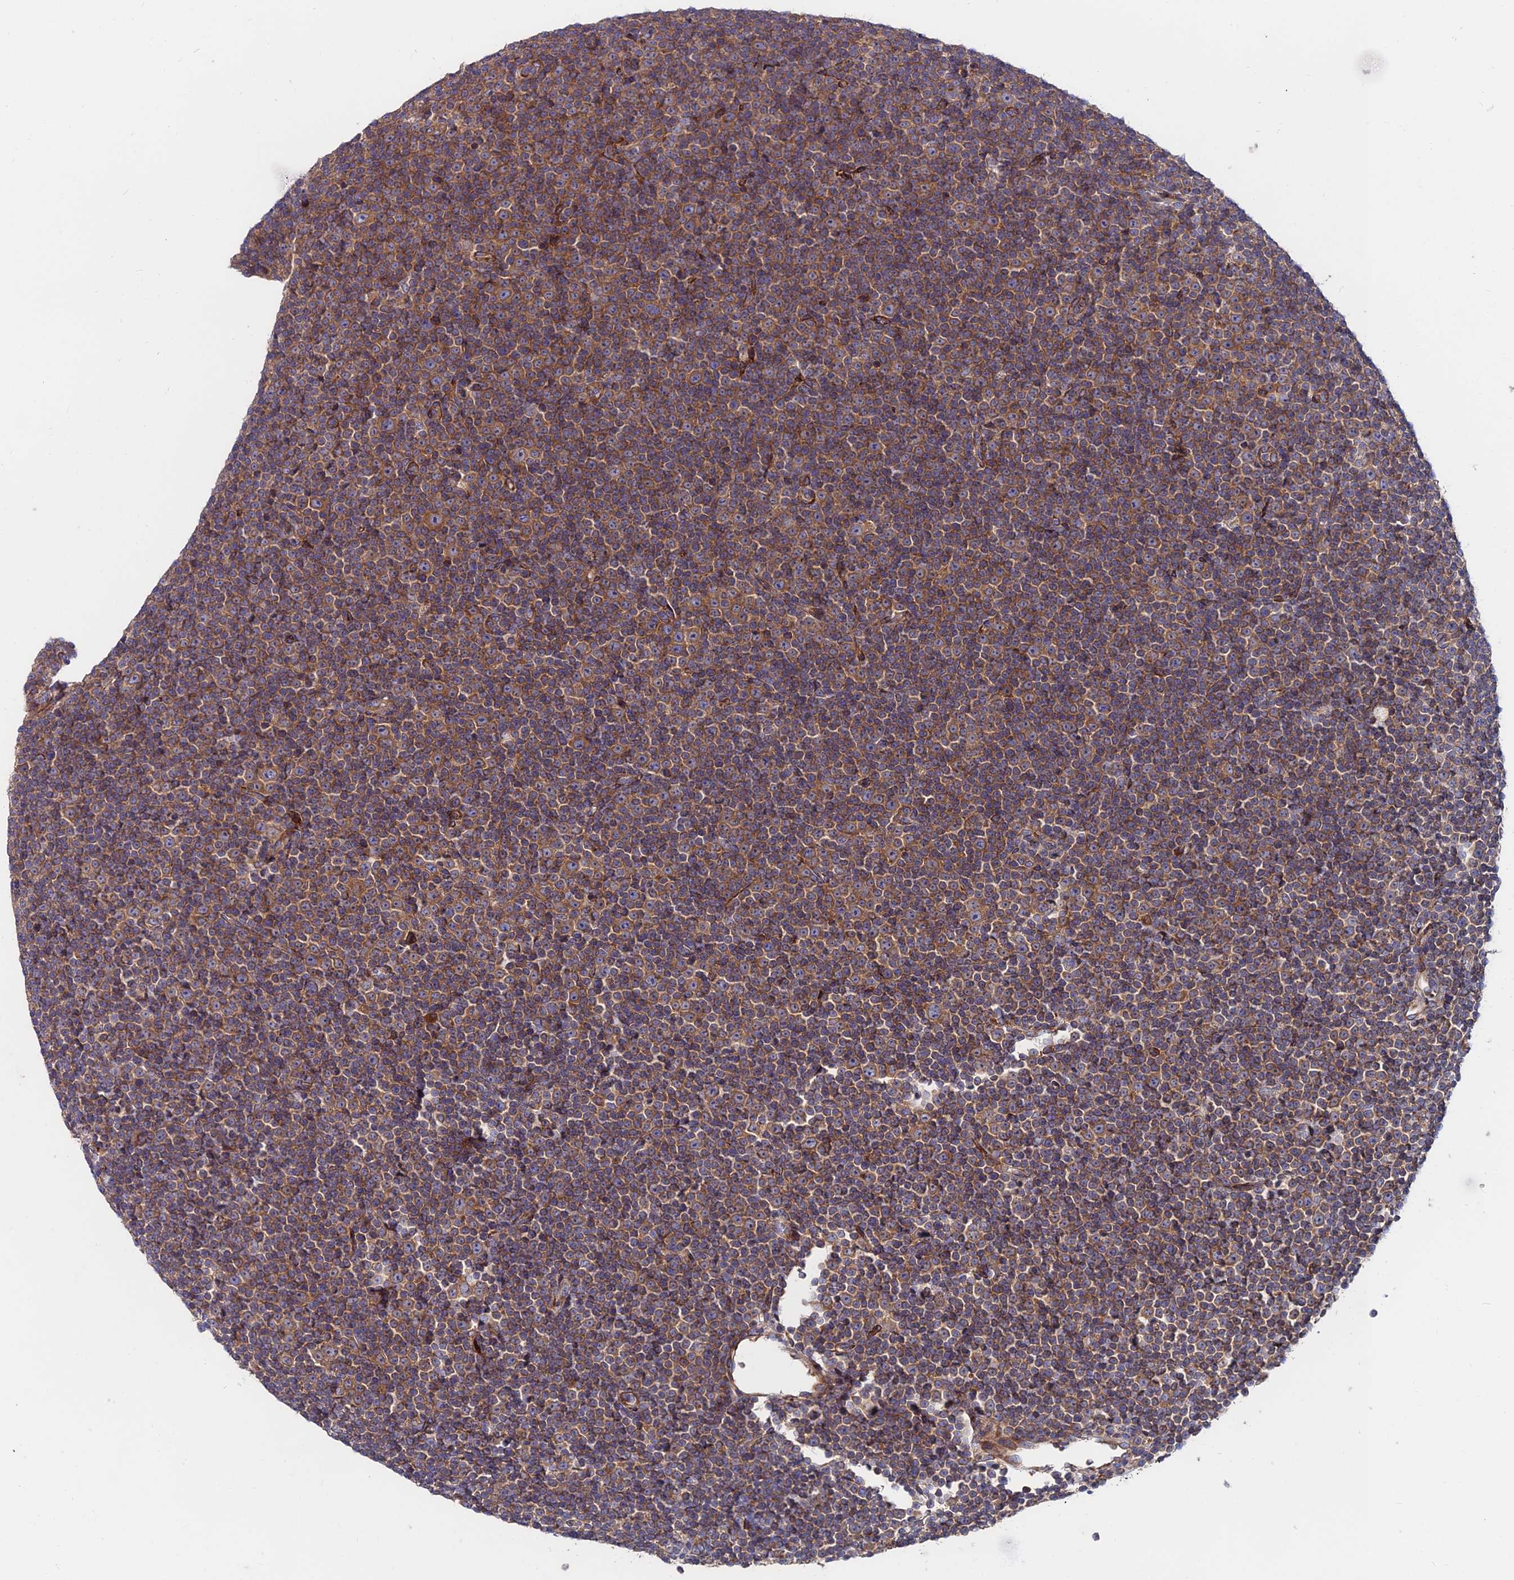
{"staining": {"intensity": "moderate", "quantity": ">75%", "location": "cytoplasmic/membranous"}, "tissue": "lymphoma", "cell_type": "Tumor cells", "image_type": "cancer", "snomed": [{"axis": "morphology", "description": "Malignant lymphoma, non-Hodgkin's type, Low grade"}, {"axis": "topography", "description": "Lymph node"}], "caption": "Immunohistochemical staining of low-grade malignant lymphoma, non-Hodgkin's type displays medium levels of moderate cytoplasmic/membranous protein positivity in about >75% of tumor cells.", "gene": "EIF3K", "patient": {"sex": "female", "age": 67}}